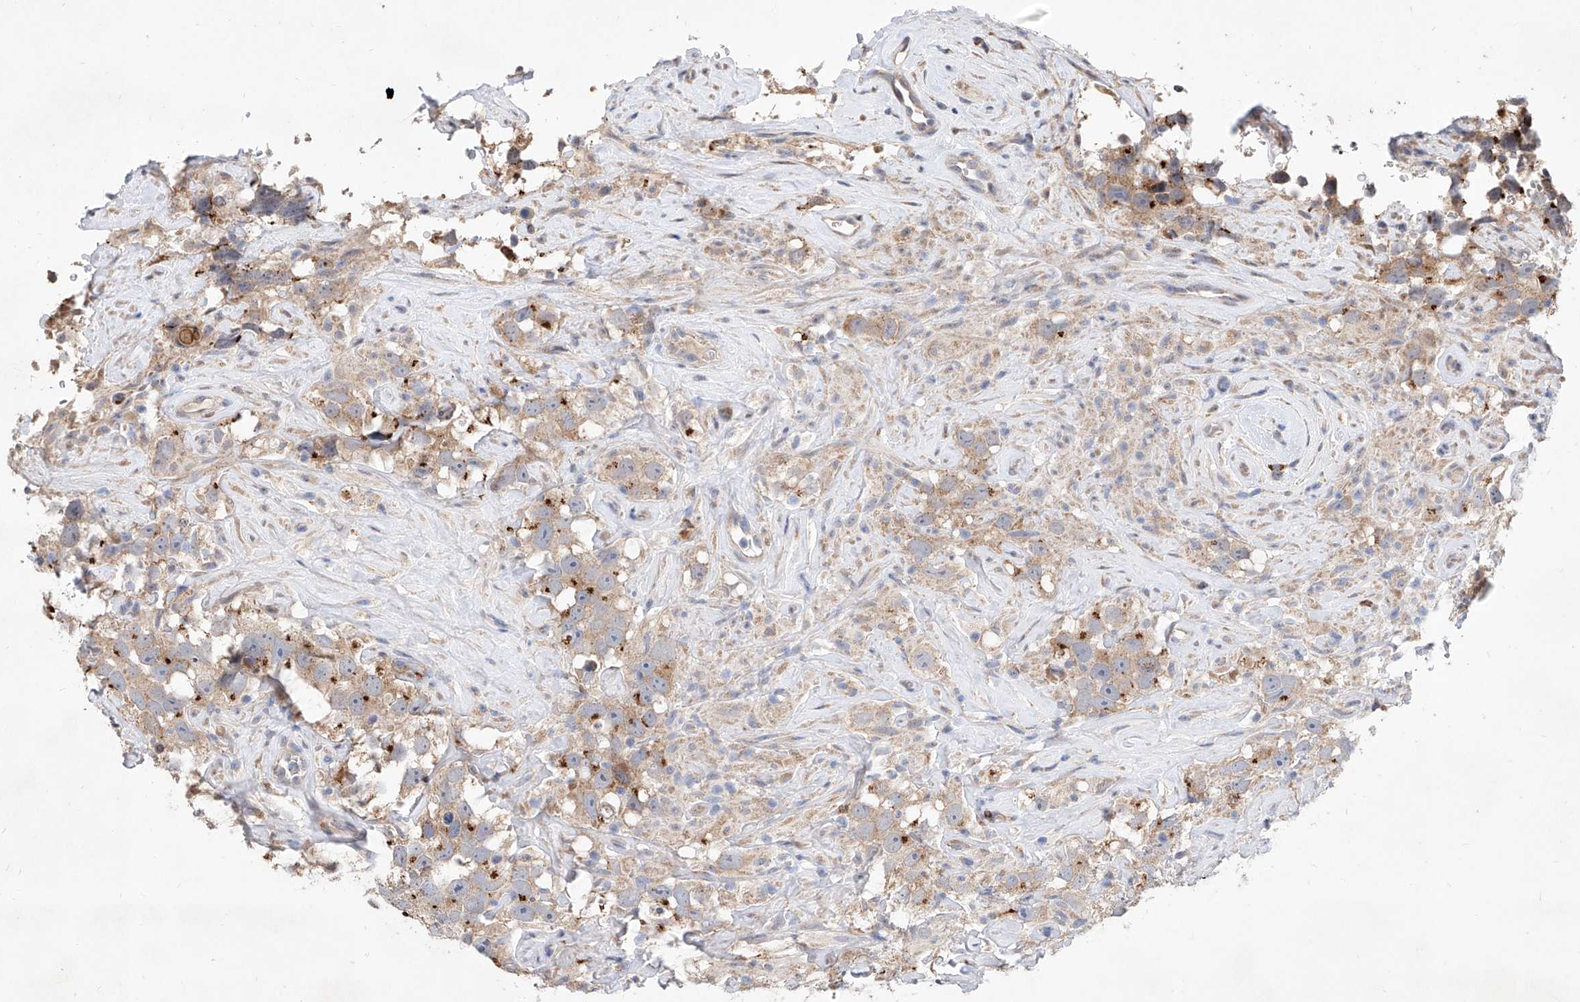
{"staining": {"intensity": "moderate", "quantity": ">75%", "location": "cytoplasmic/membranous"}, "tissue": "testis cancer", "cell_type": "Tumor cells", "image_type": "cancer", "snomed": [{"axis": "morphology", "description": "Seminoma, NOS"}, {"axis": "topography", "description": "Testis"}], "caption": "A photomicrograph of human testis seminoma stained for a protein displays moderate cytoplasmic/membranous brown staining in tumor cells.", "gene": "MFSD4B", "patient": {"sex": "male", "age": 49}}